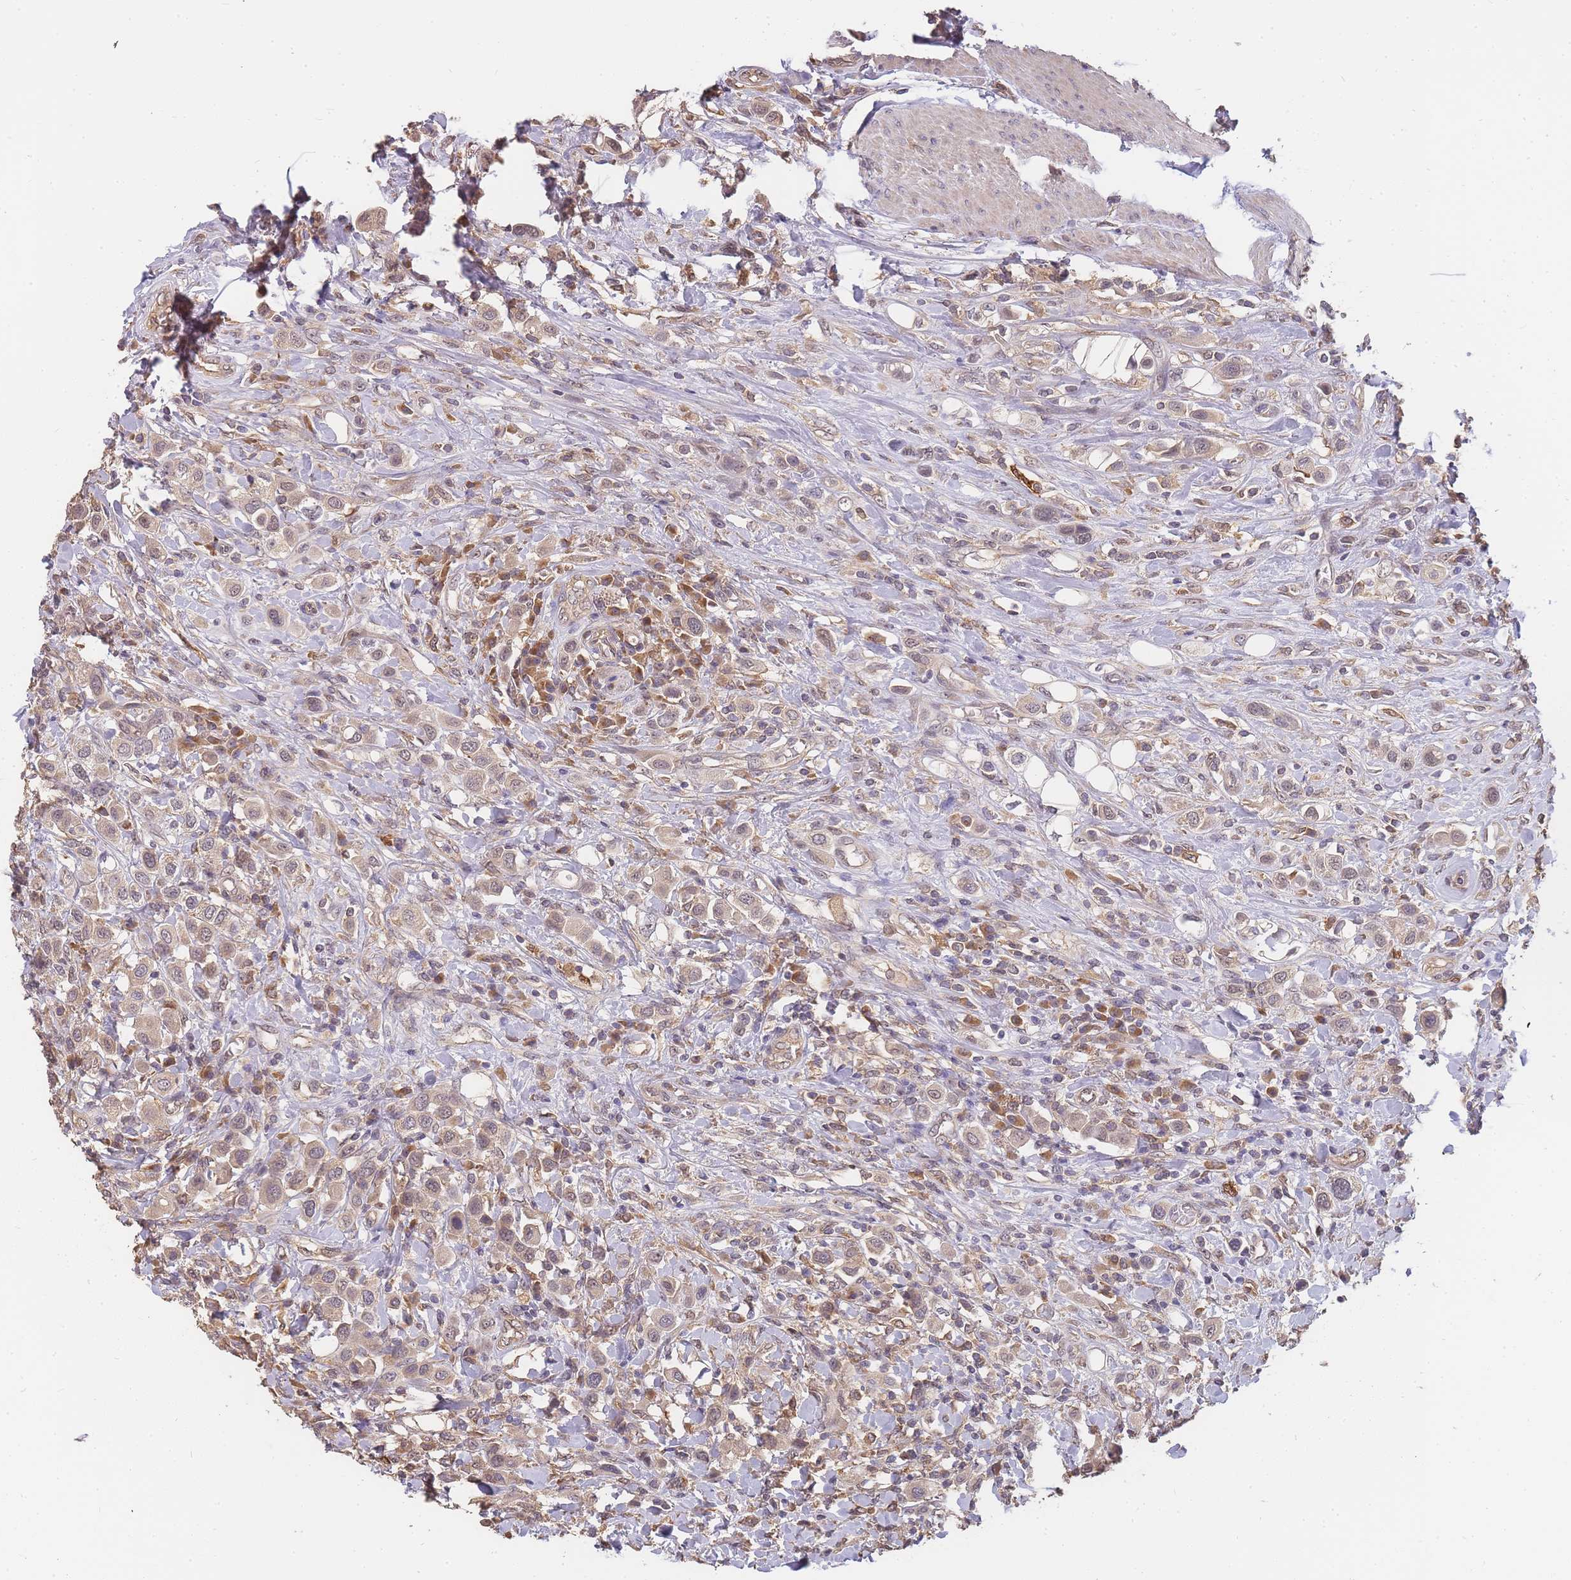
{"staining": {"intensity": "weak", "quantity": ">75%", "location": "cytoplasmic/membranous"}, "tissue": "urothelial cancer", "cell_type": "Tumor cells", "image_type": "cancer", "snomed": [{"axis": "morphology", "description": "Urothelial carcinoma, High grade"}, {"axis": "topography", "description": "Urinary bladder"}], "caption": "High-magnification brightfield microscopy of urothelial cancer stained with DAB (brown) and counterstained with hematoxylin (blue). tumor cells exhibit weak cytoplasmic/membranous positivity is seen in about>75% of cells.", "gene": "CDKN2AIPNL", "patient": {"sex": "male", "age": 50}}